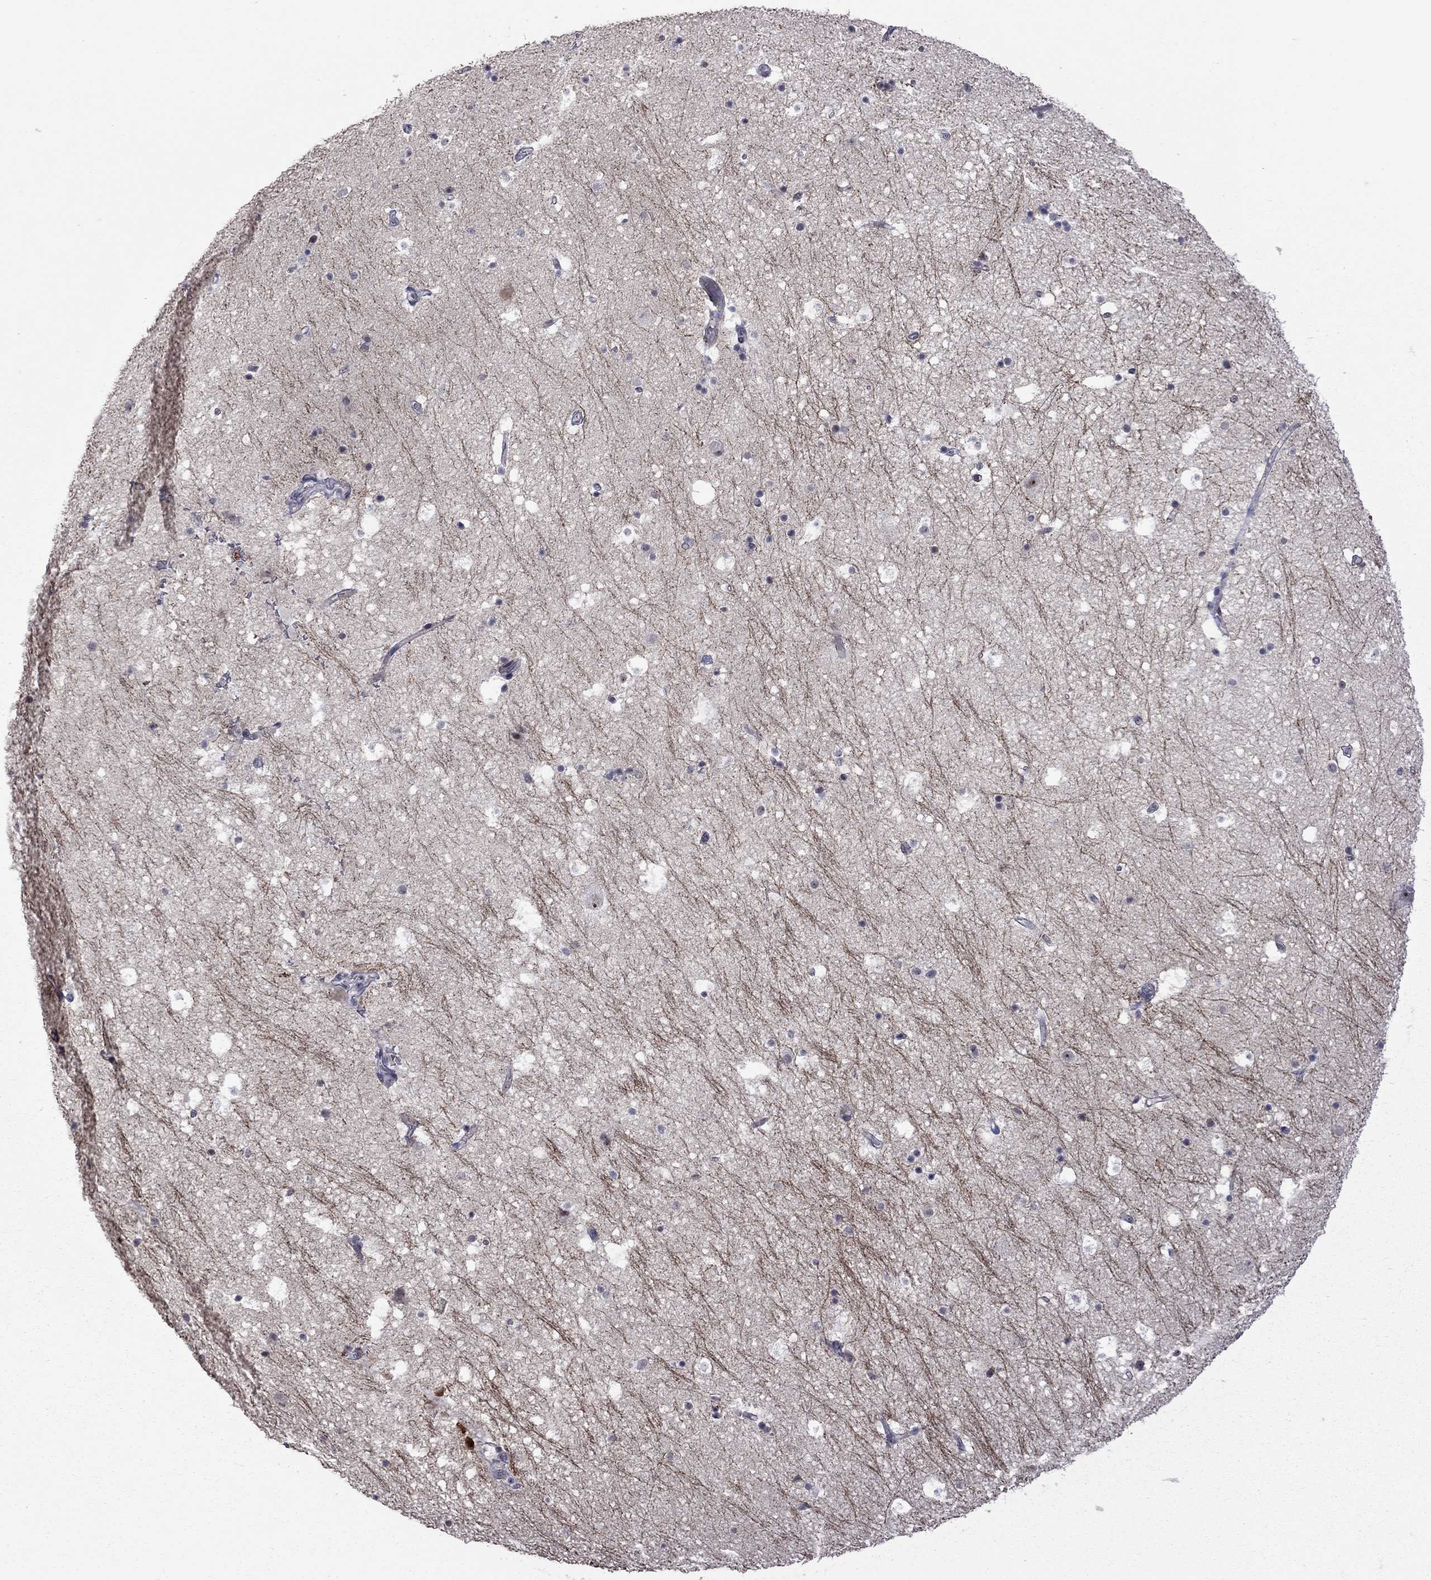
{"staining": {"intensity": "negative", "quantity": "none", "location": "none"}, "tissue": "hippocampus", "cell_type": "Glial cells", "image_type": "normal", "snomed": [{"axis": "morphology", "description": "Normal tissue, NOS"}, {"axis": "topography", "description": "Hippocampus"}], "caption": "DAB immunohistochemical staining of benign hippocampus shows no significant expression in glial cells.", "gene": "GSG1L", "patient": {"sex": "male", "age": 51}}